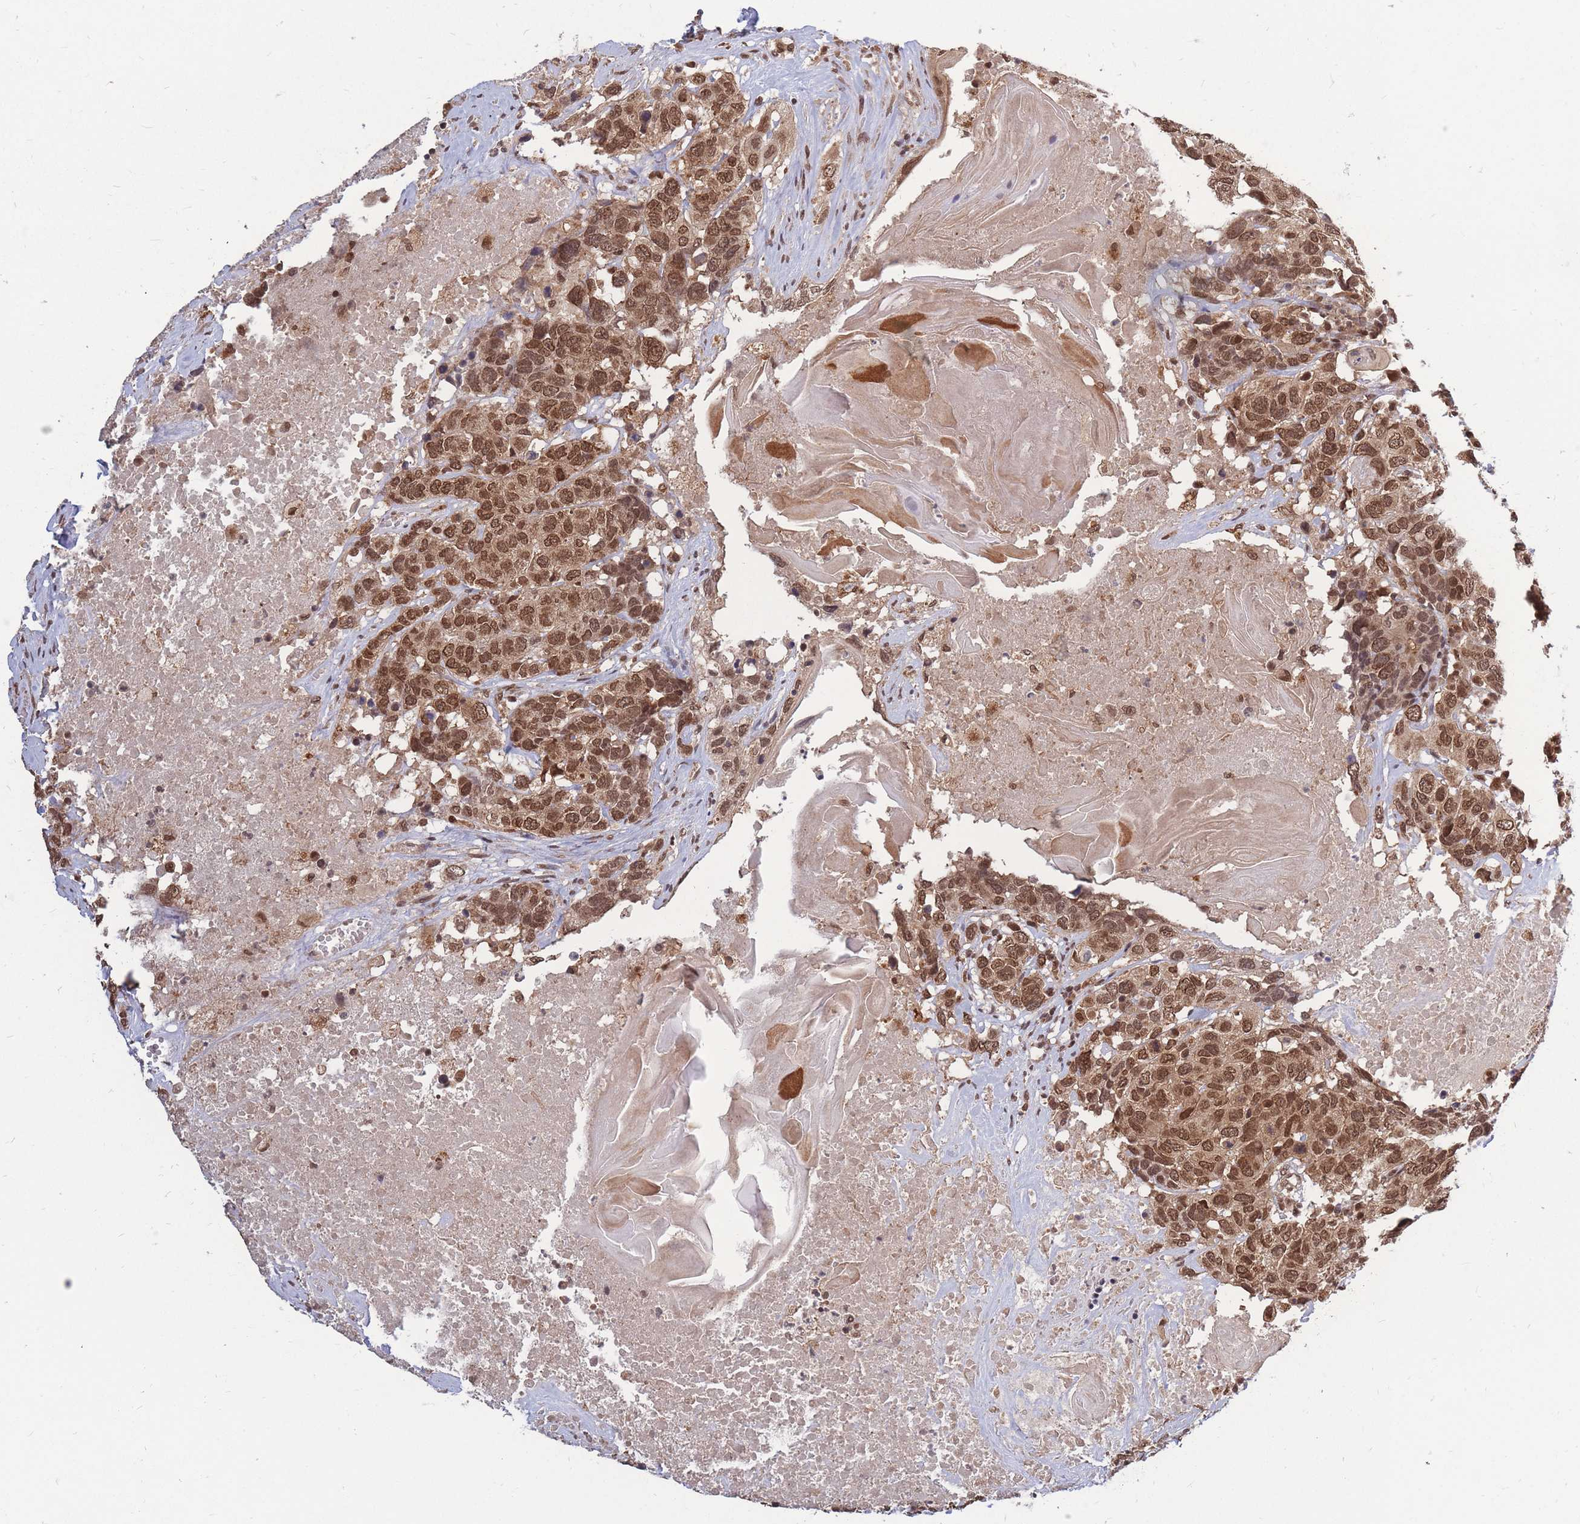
{"staining": {"intensity": "moderate", "quantity": ">75%", "location": "cytoplasmic/membranous,nuclear"}, "tissue": "head and neck cancer", "cell_type": "Tumor cells", "image_type": "cancer", "snomed": [{"axis": "morphology", "description": "Squamous cell carcinoma, NOS"}, {"axis": "topography", "description": "Head-Neck"}], "caption": "An immunohistochemistry (IHC) image of neoplastic tissue is shown. Protein staining in brown shows moderate cytoplasmic/membranous and nuclear positivity in head and neck cancer within tumor cells.", "gene": "SRA1", "patient": {"sex": "male", "age": 66}}